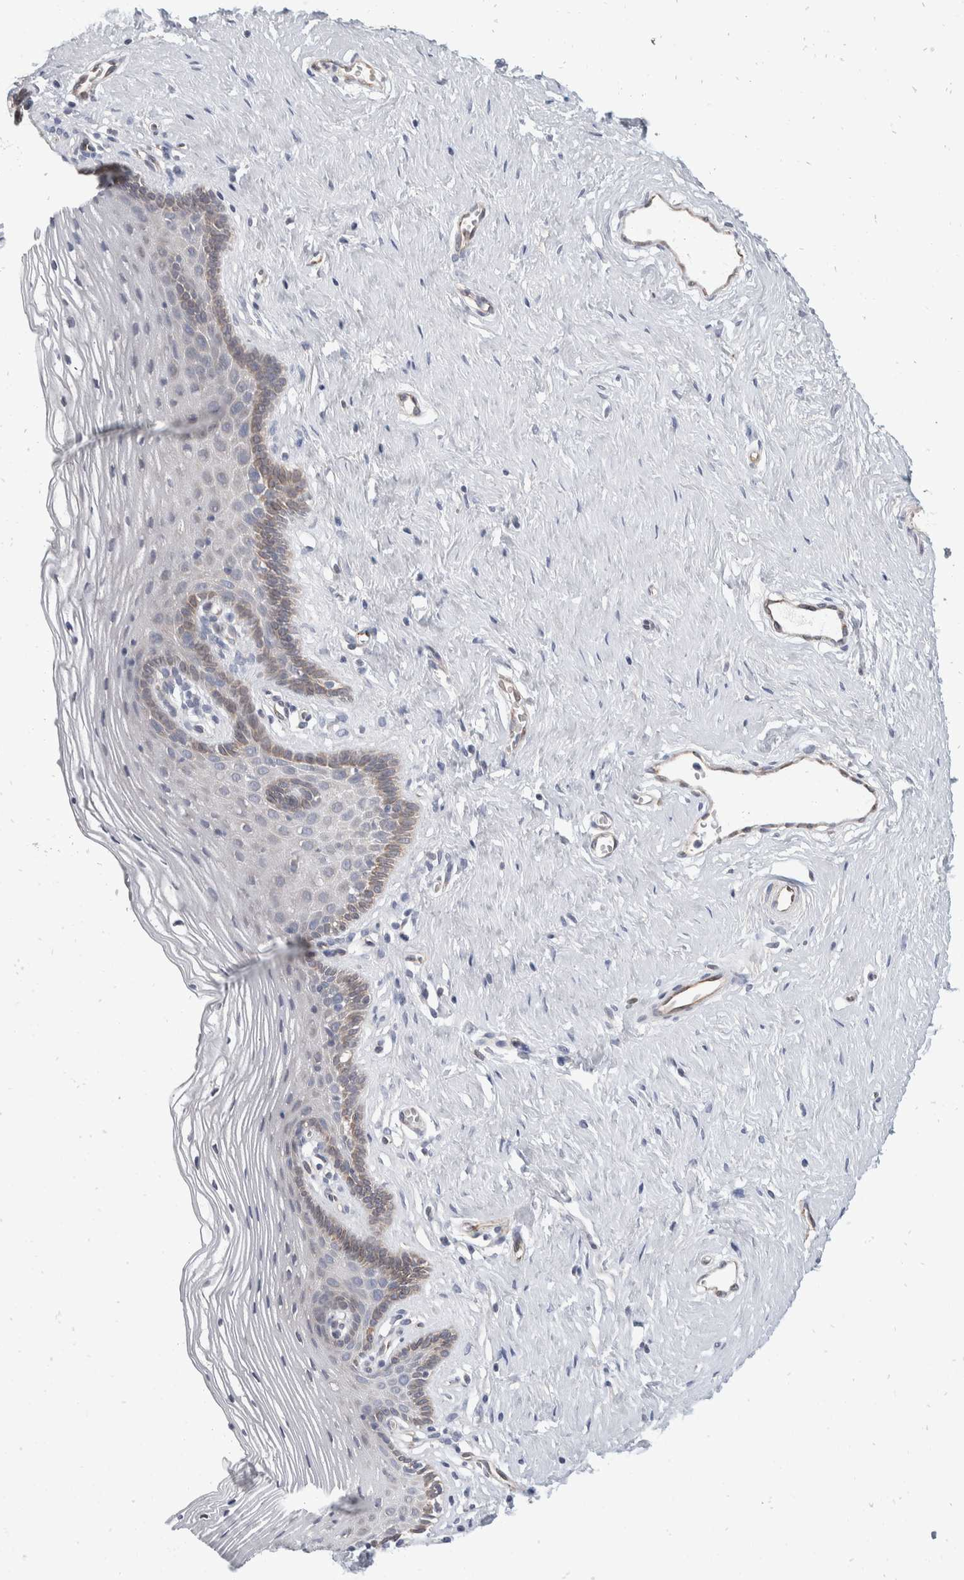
{"staining": {"intensity": "moderate", "quantity": "<25%", "location": "cytoplasmic/membranous"}, "tissue": "vagina", "cell_type": "Squamous epithelial cells", "image_type": "normal", "snomed": [{"axis": "morphology", "description": "Normal tissue, NOS"}, {"axis": "topography", "description": "Vagina"}], "caption": "An immunohistochemistry micrograph of benign tissue is shown. Protein staining in brown highlights moderate cytoplasmic/membranous positivity in vagina within squamous epithelial cells. (Brightfield microscopy of DAB IHC at high magnification).", "gene": "TMEM245", "patient": {"sex": "female", "age": 32}}